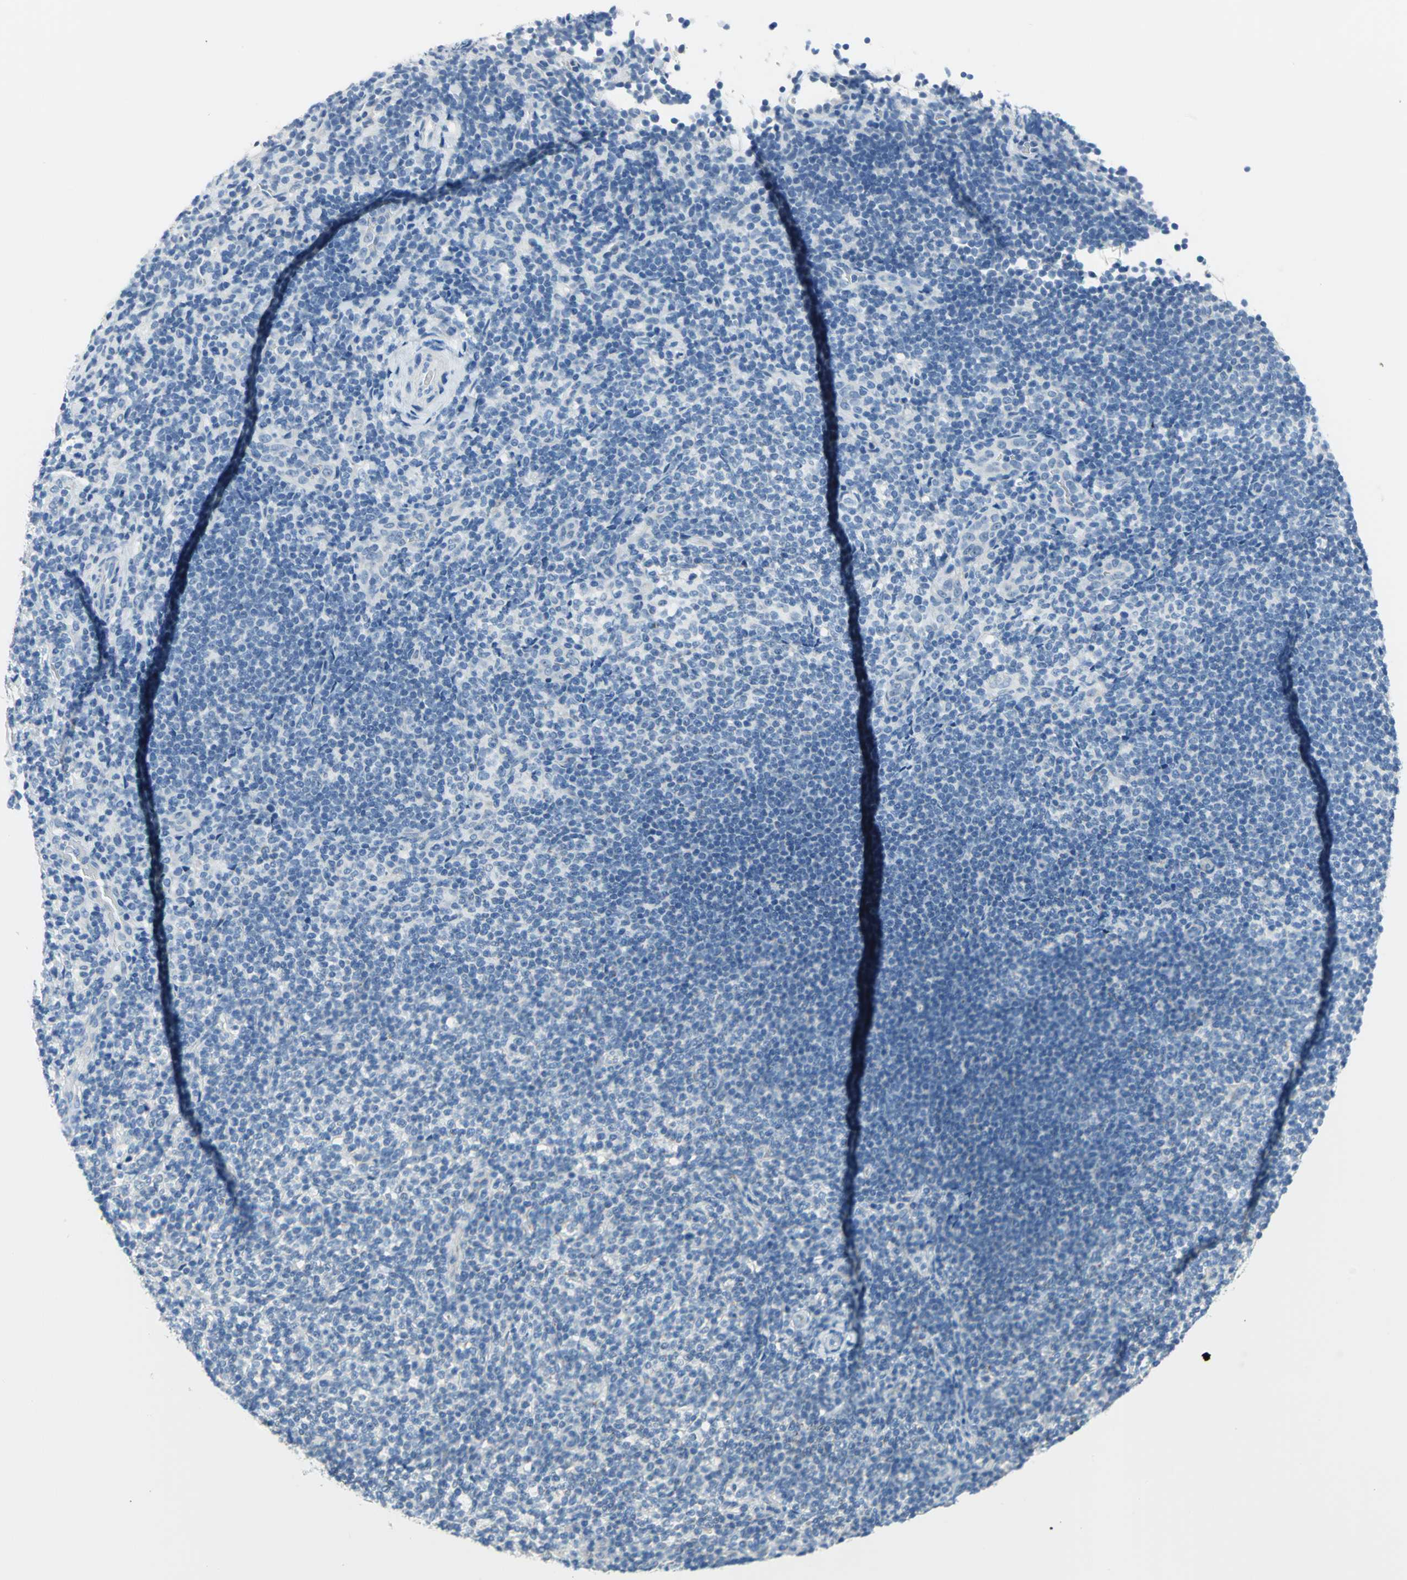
{"staining": {"intensity": "negative", "quantity": "none", "location": "none"}, "tissue": "lymphoma", "cell_type": "Tumor cells", "image_type": "cancer", "snomed": [{"axis": "morphology", "description": "Malignant lymphoma, non-Hodgkin's type, Low grade"}, {"axis": "topography", "description": "Lymph node"}], "caption": "Tumor cells are negative for brown protein staining in low-grade malignant lymphoma, non-Hodgkin's type.", "gene": "MUC4", "patient": {"sex": "female", "age": 76}}